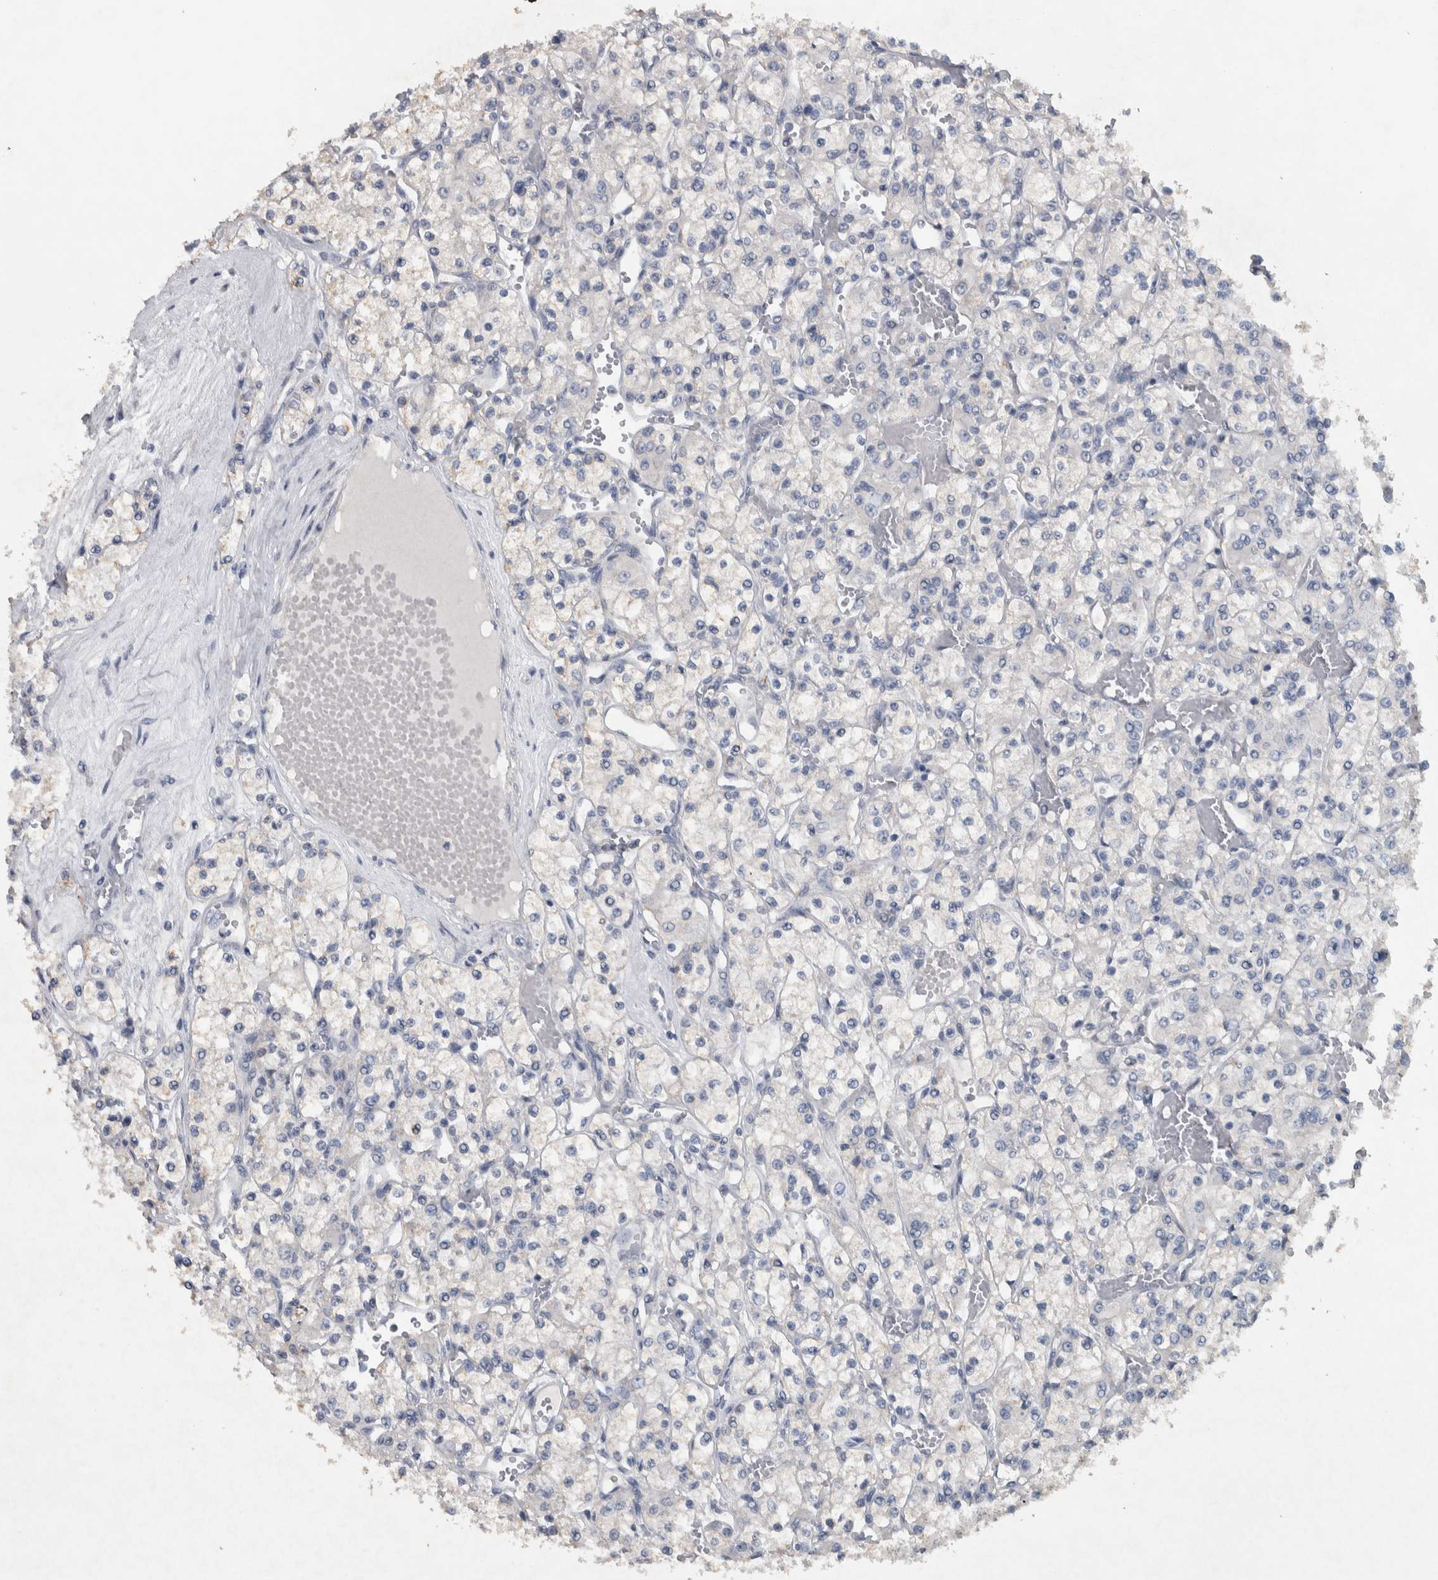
{"staining": {"intensity": "negative", "quantity": "none", "location": "none"}, "tissue": "renal cancer", "cell_type": "Tumor cells", "image_type": "cancer", "snomed": [{"axis": "morphology", "description": "Adenocarcinoma, NOS"}, {"axis": "topography", "description": "Kidney"}], "caption": "There is no significant staining in tumor cells of adenocarcinoma (renal).", "gene": "NT5C2", "patient": {"sex": "female", "age": 59}}